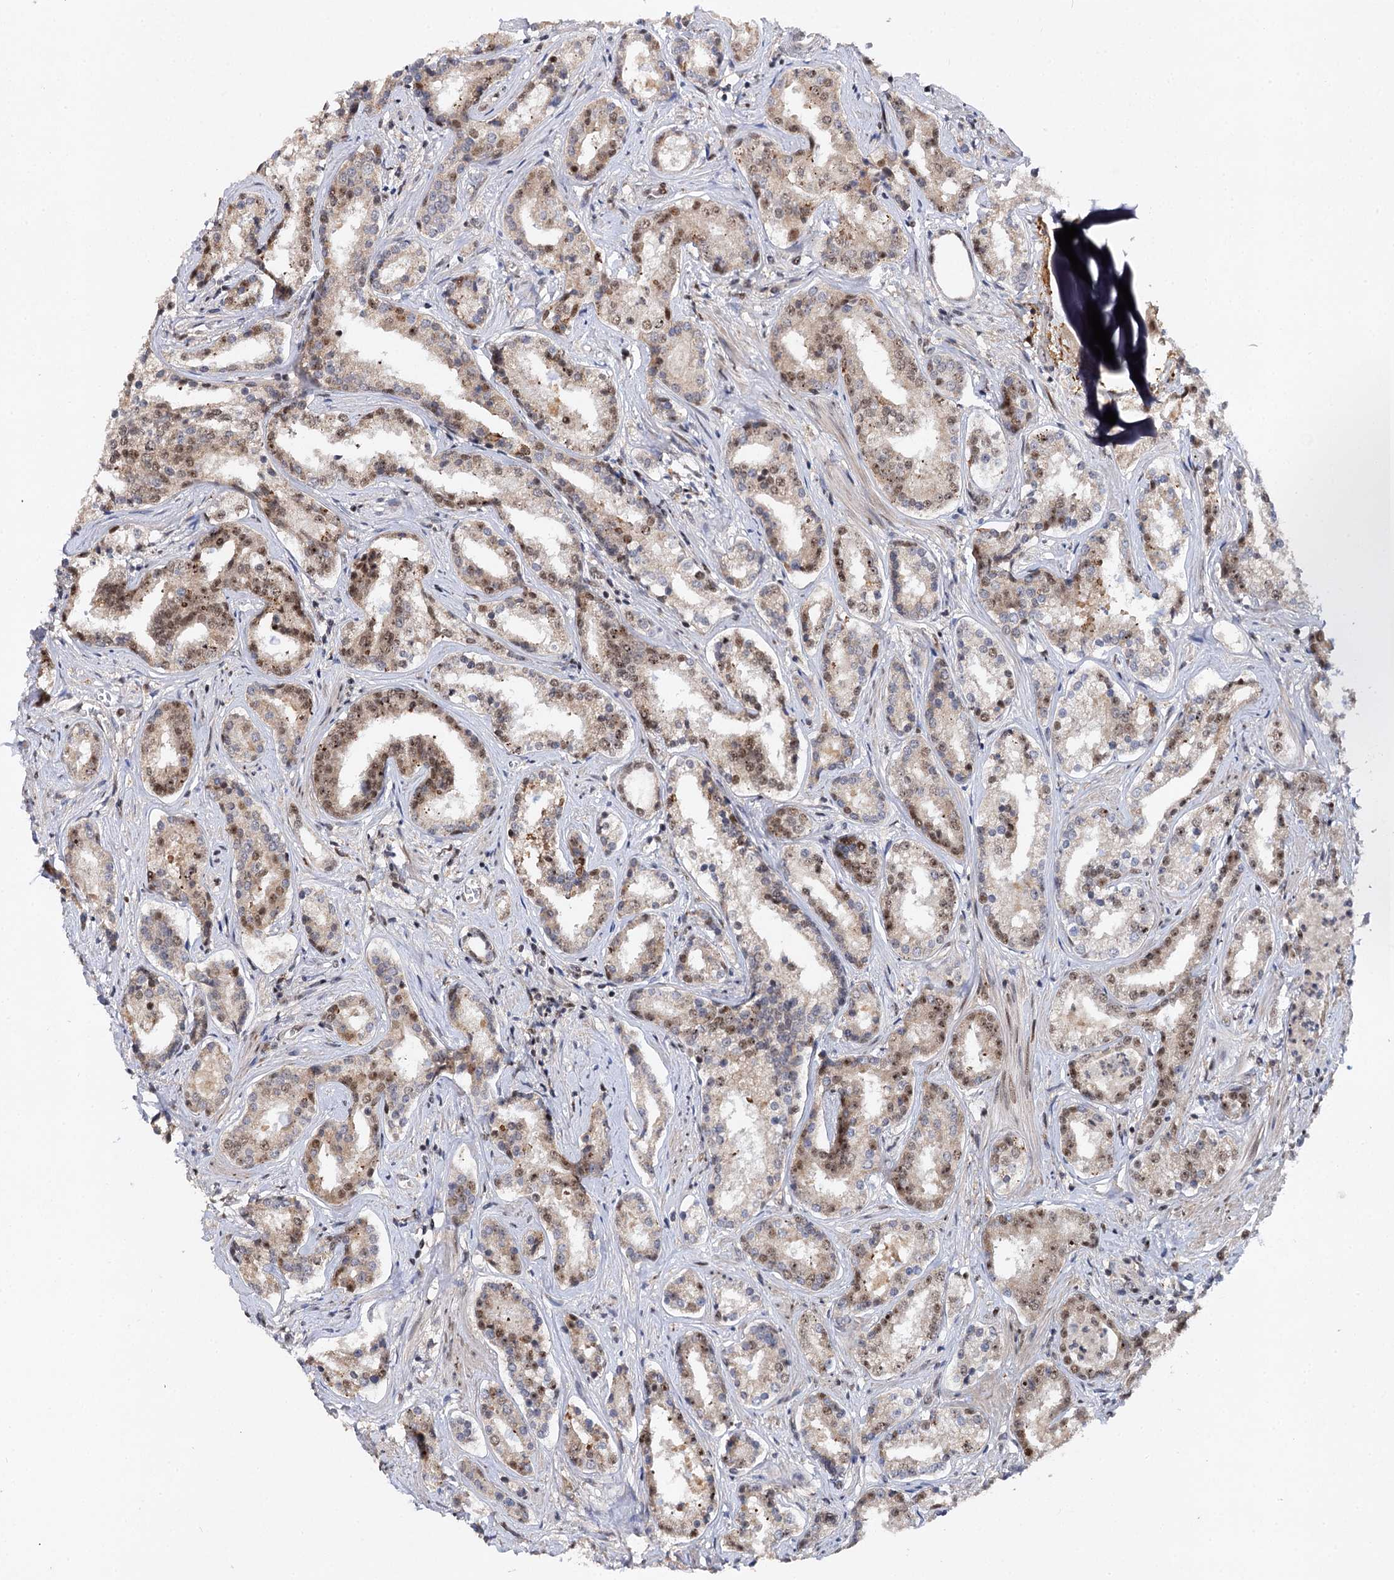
{"staining": {"intensity": "moderate", "quantity": "25%-75%", "location": "nuclear"}, "tissue": "prostate cancer", "cell_type": "Tumor cells", "image_type": "cancer", "snomed": [{"axis": "morphology", "description": "Adenocarcinoma, High grade"}, {"axis": "topography", "description": "Prostate"}], "caption": "This image demonstrates IHC staining of human prostate adenocarcinoma (high-grade), with medium moderate nuclear staining in approximately 25%-75% of tumor cells.", "gene": "BUD13", "patient": {"sex": "male", "age": 58}}